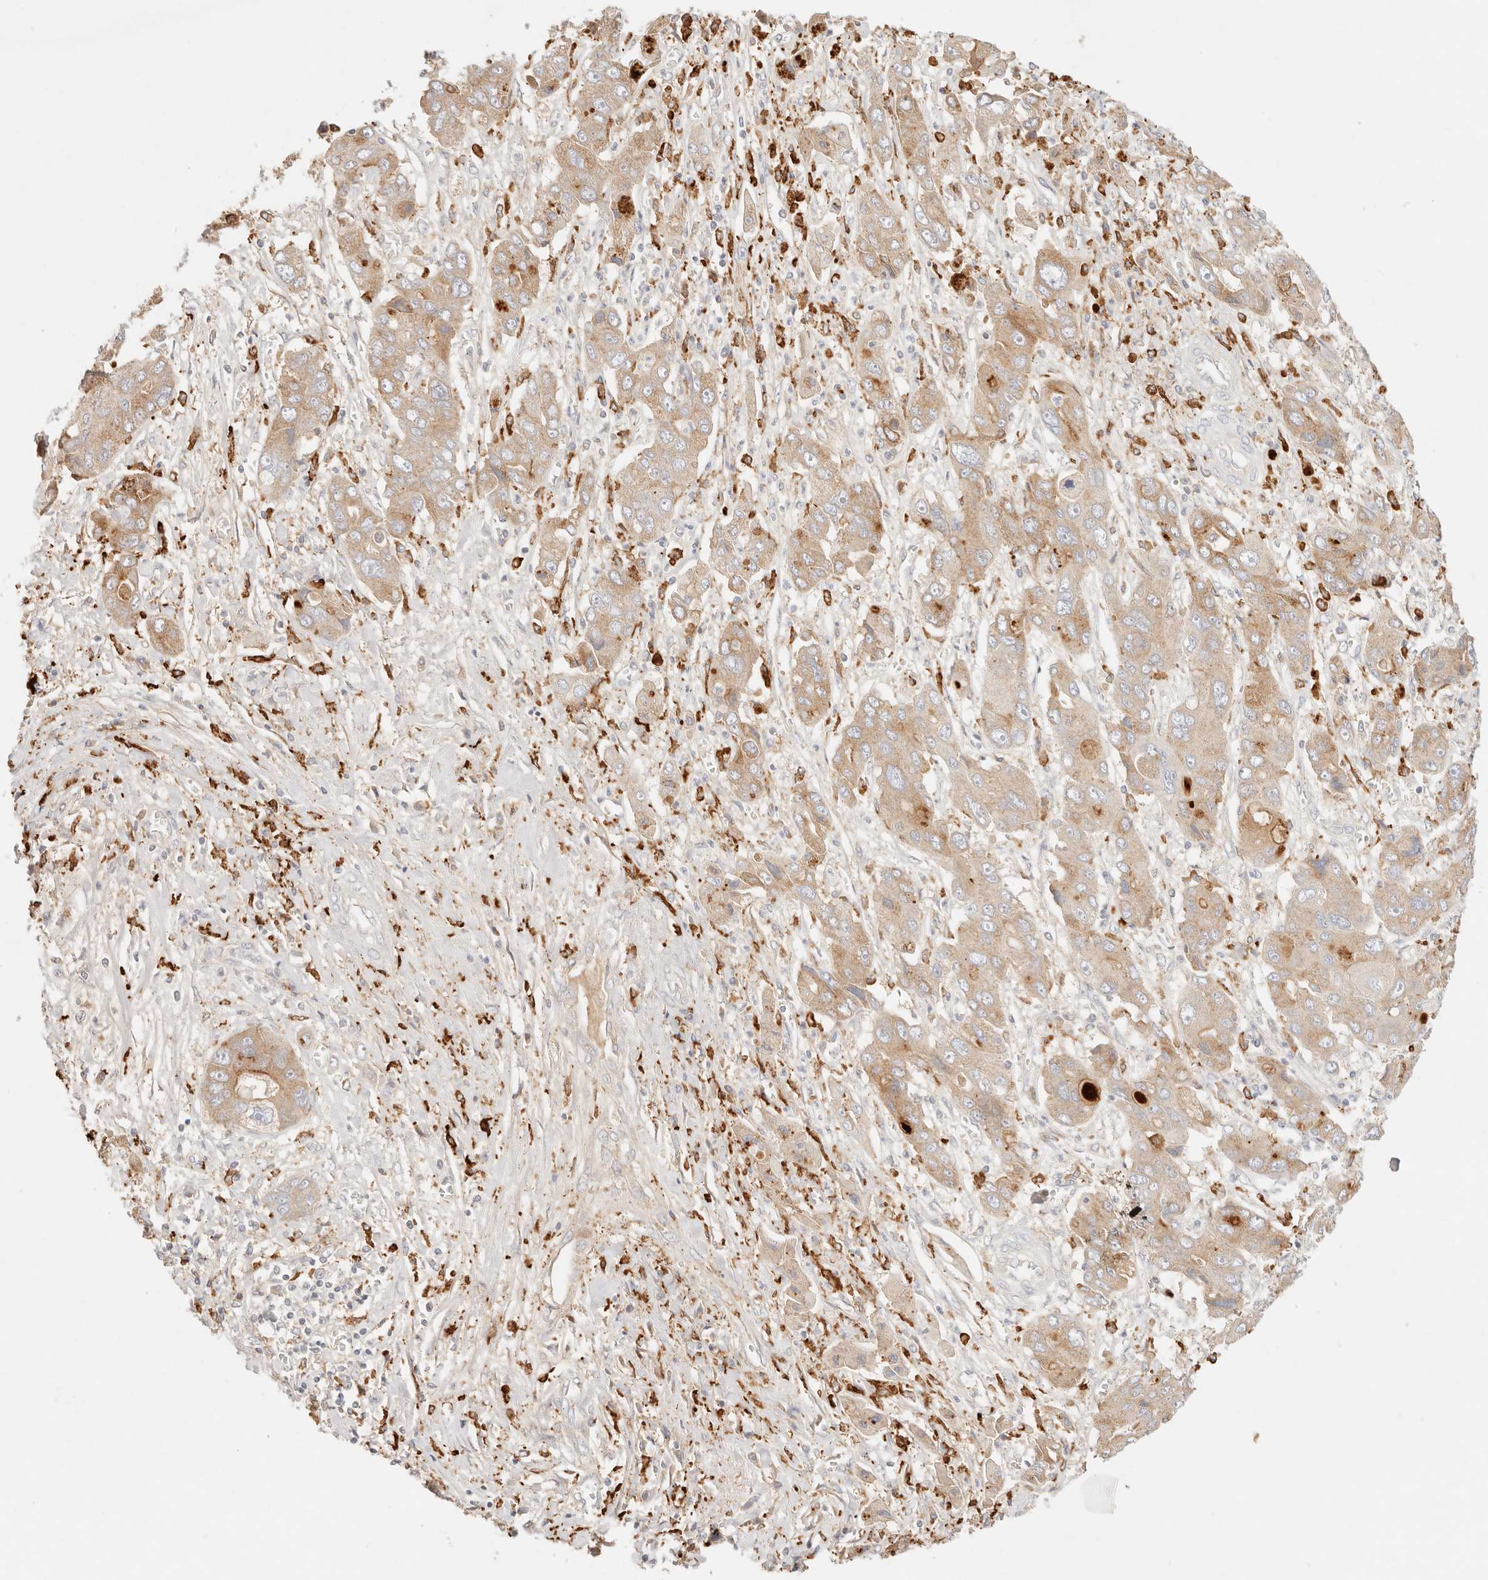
{"staining": {"intensity": "moderate", "quantity": "25%-75%", "location": "cytoplasmic/membranous"}, "tissue": "liver cancer", "cell_type": "Tumor cells", "image_type": "cancer", "snomed": [{"axis": "morphology", "description": "Cholangiocarcinoma"}, {"axis": "topography", "description": "Liver"}], "caption": "This is an image of IHC staining of cholangiocarcinoma (liver), which shows moderate staining in the cytoplasmic/membranous of tumor cells.", "gene": "HK2", "patient": {"sex": "male", "age": 67}}